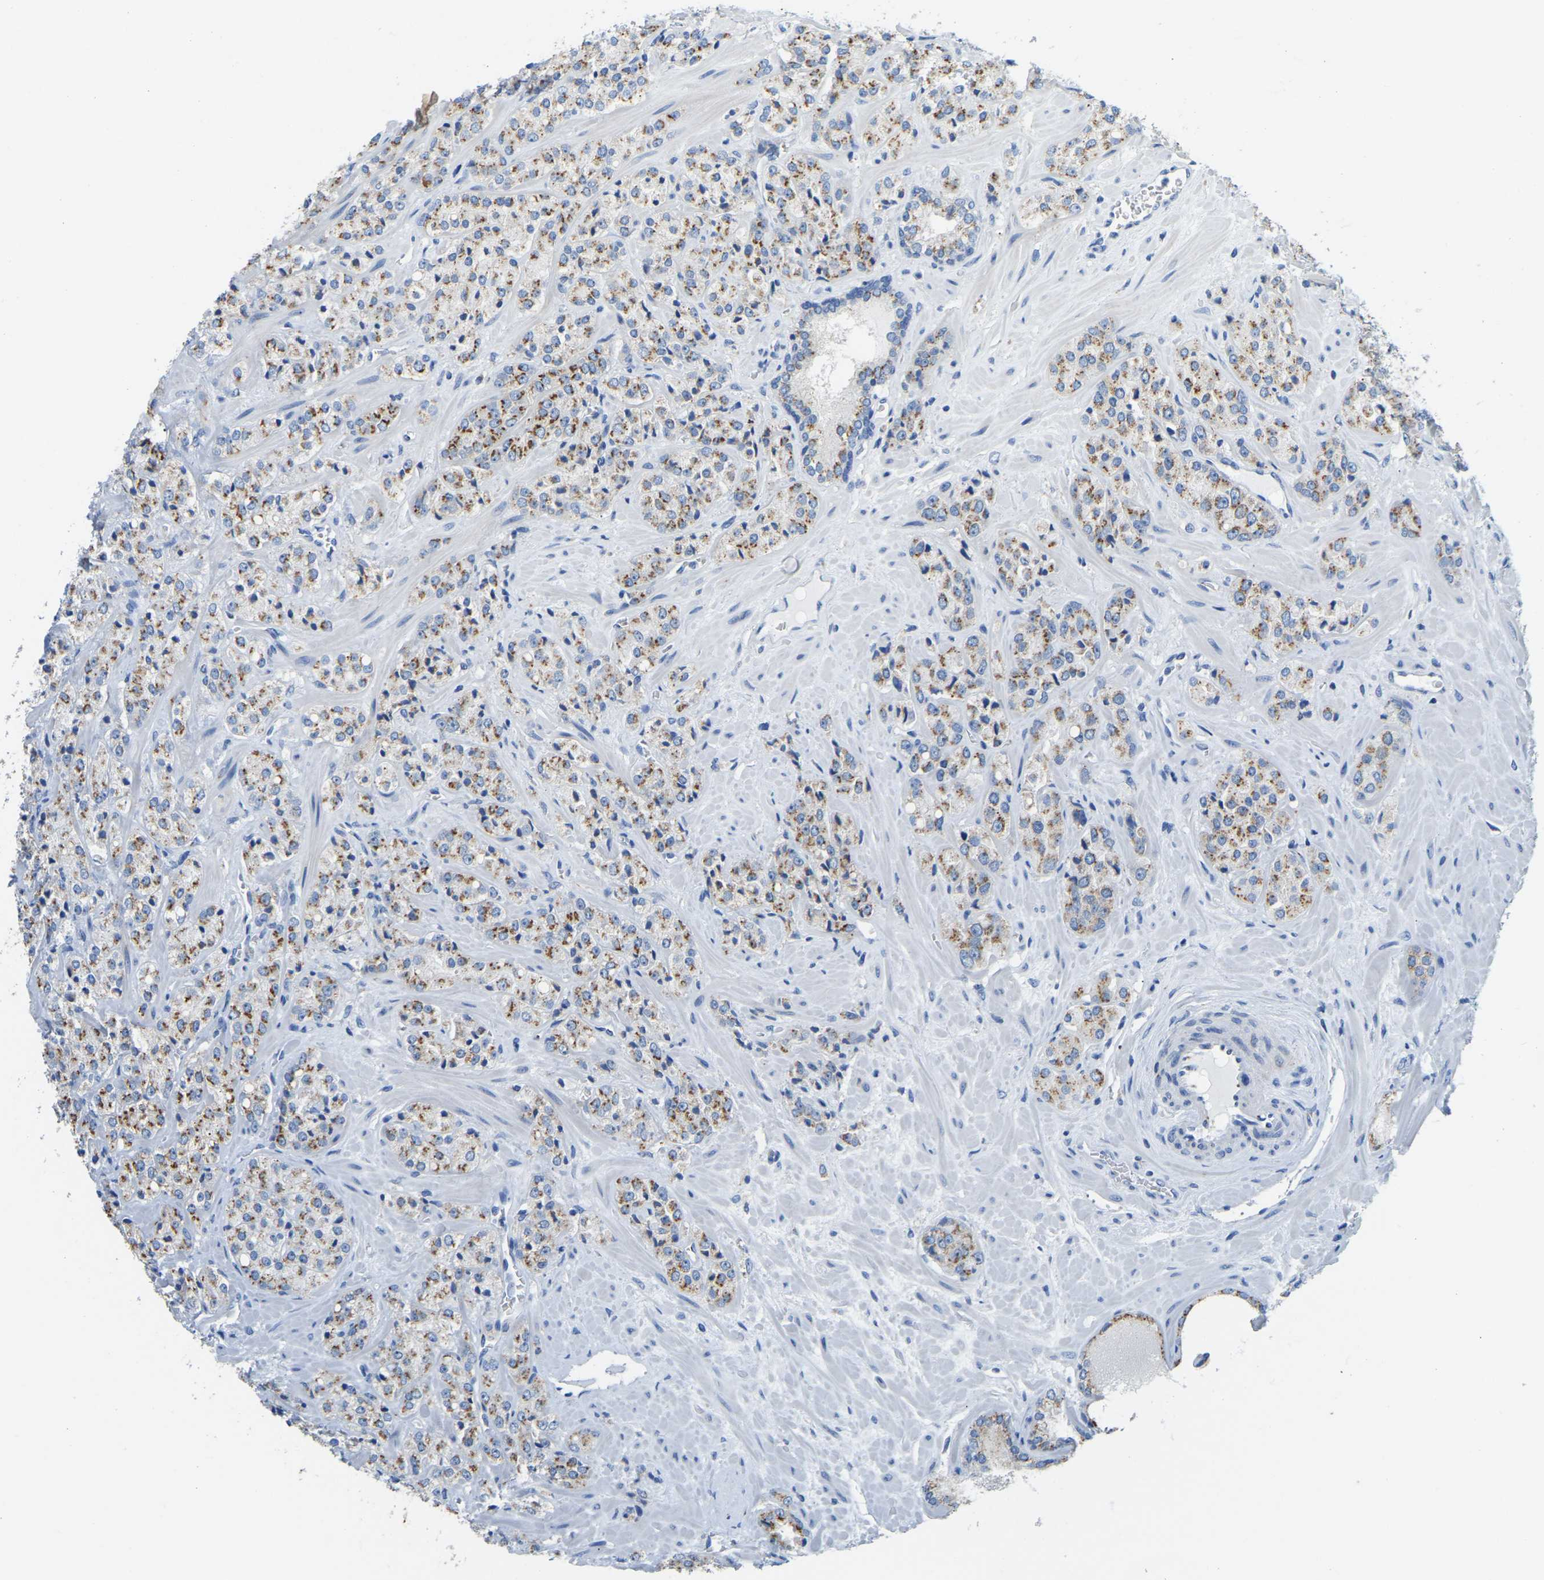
{"staining": {"intensity": "moderate", "quantity": ">75%", "location": "cytoplasmic/membranous"}, "tissue": "prostate cancer", "cell_type": "Tumor cells", "image_type": "cancer", "snomed": [{"axis": "morphology", "description": "Adenocarcinoma, High grade"}, {"axis": "topography", "description": "Prostate"}], "caption": "Human adenocarcinoma (high-grade) (prostate) stained with a brown dye demonstrates moderate cytoplasmic/membranous positive positivity in approximately >75% of tumor cells.", "gene": "FAM174A", "patient": {"sex": "male", "age": 64}}